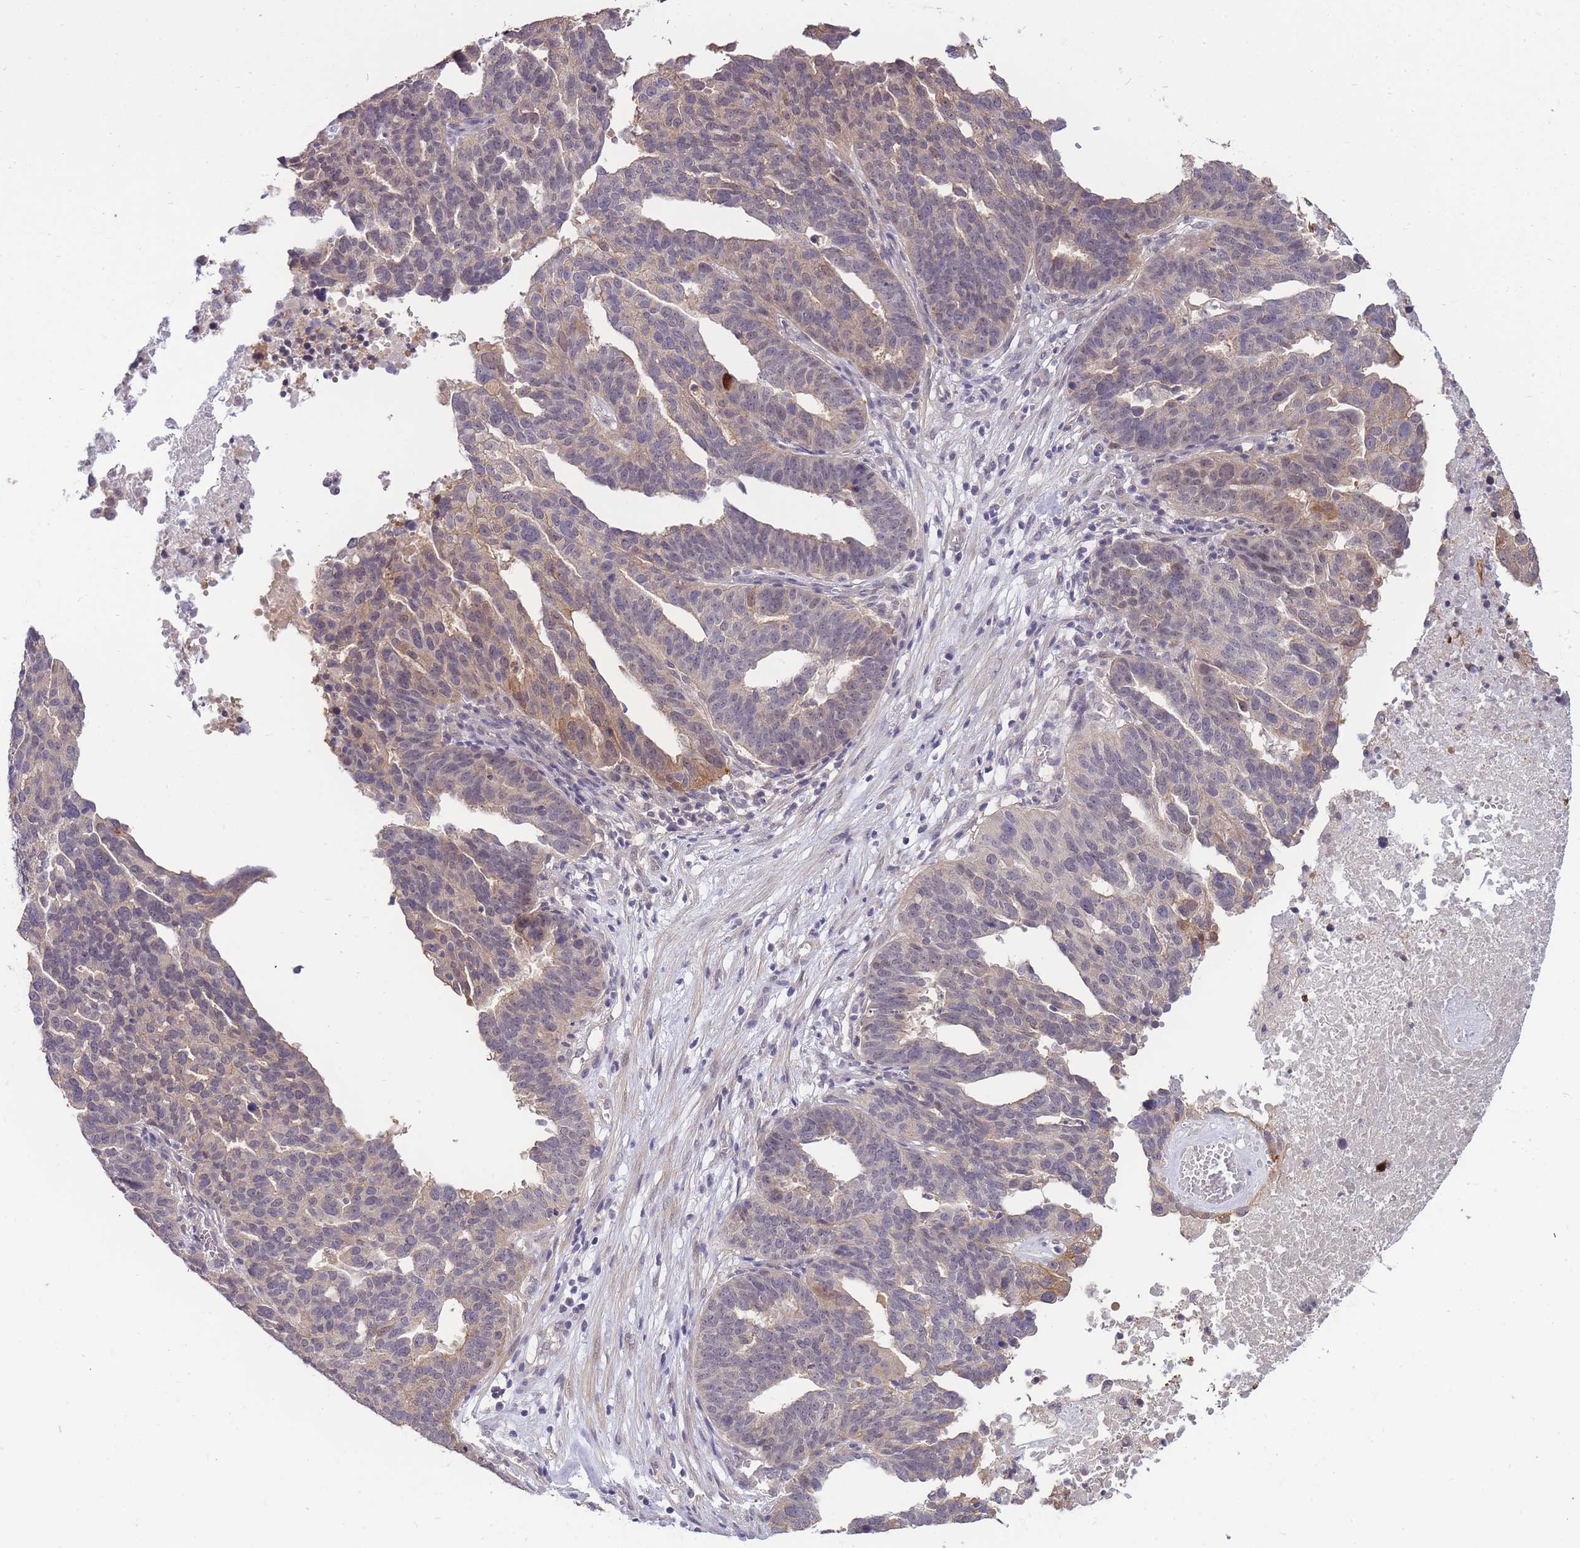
{"staining": {"intensity": "moderate", "quantity": "<25%", "location": "cytoplasmic/membranous"}, "tissue": "ovarian cancer", "cell_type": "Tumor cells", "image_type": "cancer", "snomed": [{"axis": "morphology", "description": "Cystadenocarcinoma, serous, NOS"}, {"axis": "topography", "description": "Ovary"}], "caption": "This photomicrograph exhibits IHC staining of human ovarian cancer (serous cystadenocarcinoma), with low moderate cytoplasmic/membranous expression in about <25% of tumor cells.", "gene": "SMC6", "patient": {"sex": "female", "age": 59}}